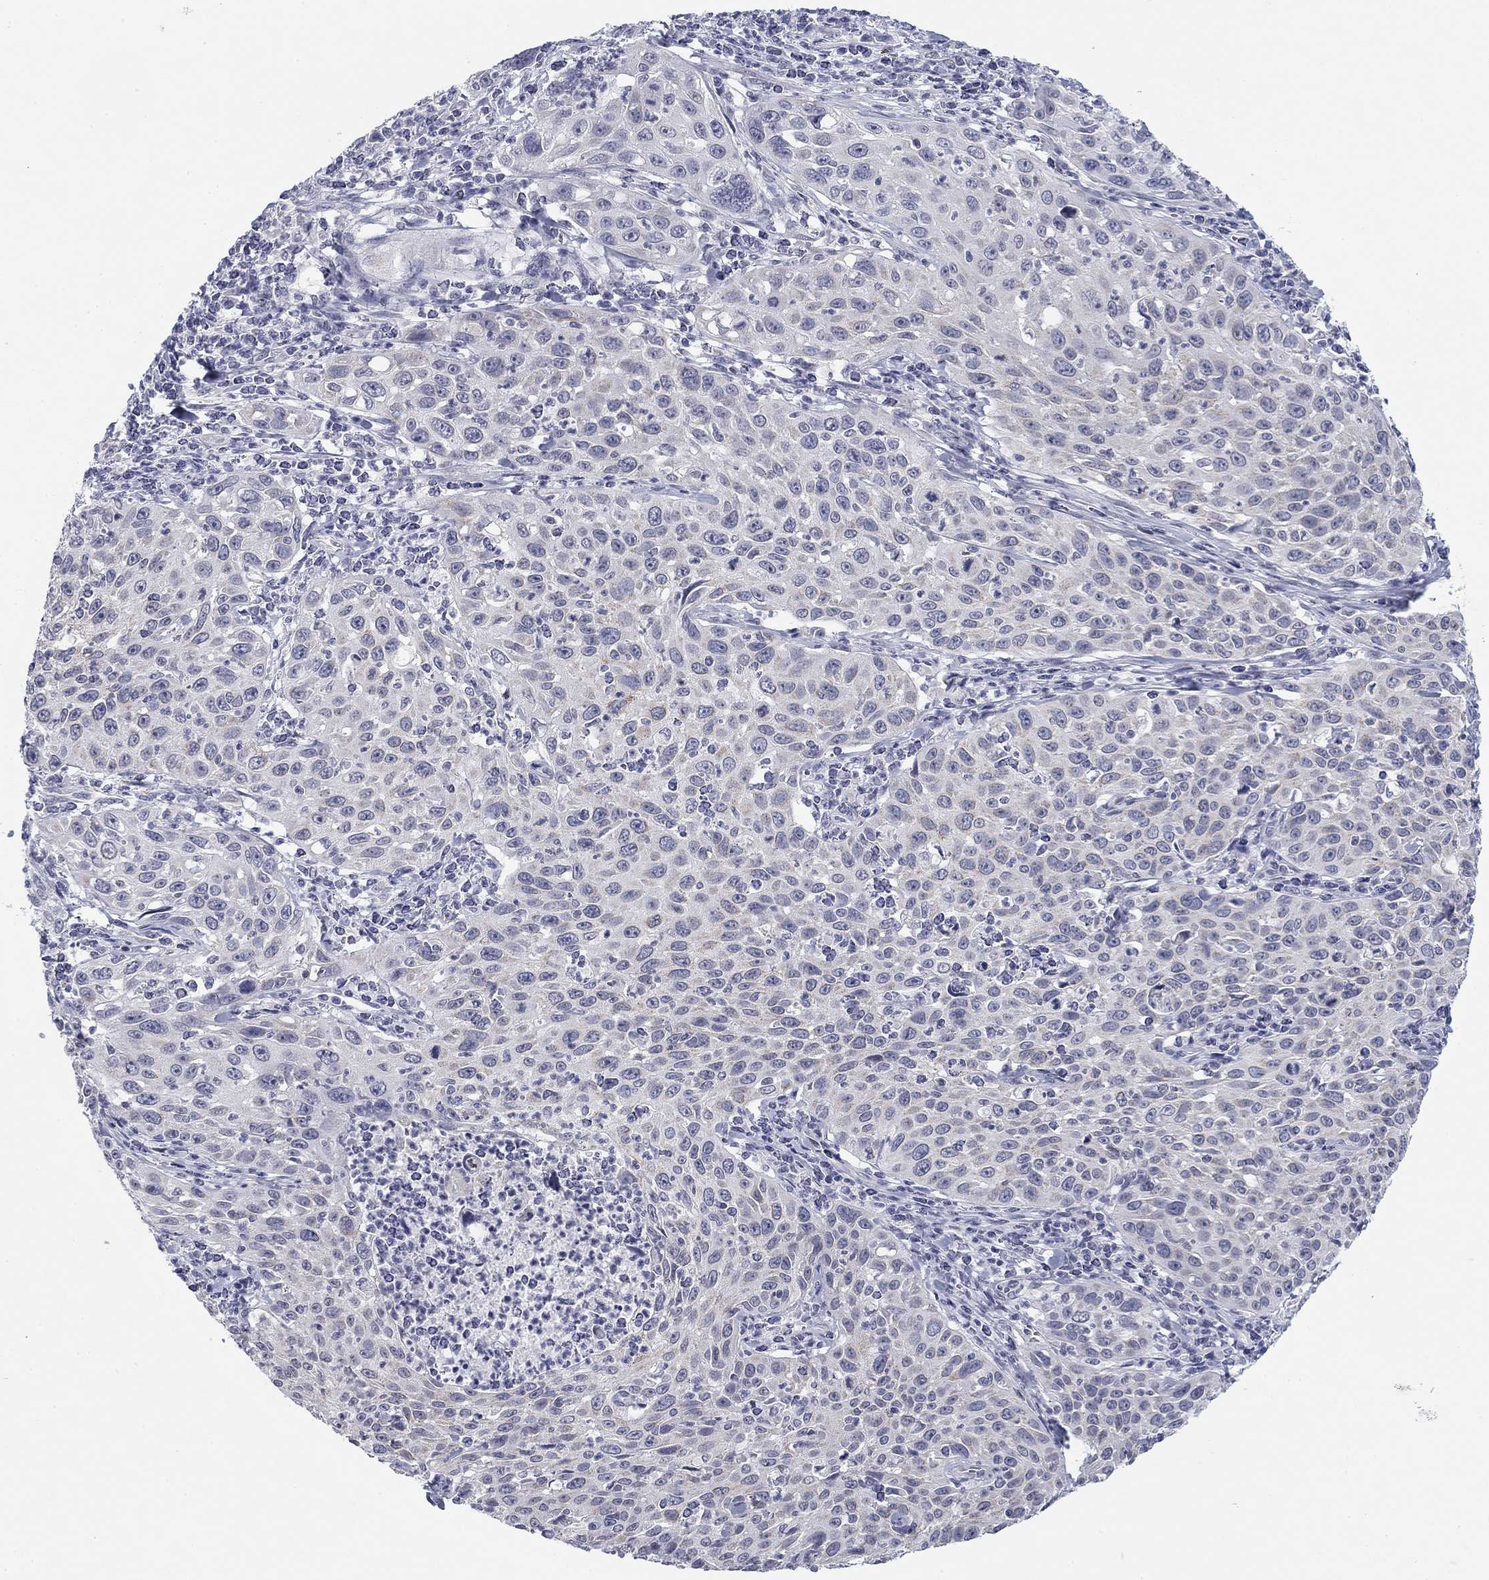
{"staining": {"intensity": "negative", "quantity": "none", "location": "none"}, "tissue": "cervical cancer", "cell_type": "Tumor cells", "image_type": "cancer", "snomed": [{"axis": "morphology", "description": "Squamous cell carcinoma, NOS"}, {"axis": "topography", "description": "Cervix"}], "caption": "The image shows no significant positivity in tumor cells of cervical cancer (squamous cell carcinoma). (Stains: DAB (3,3'-diaminobenzidine) immunohistochemistry with hematoxylin counter stain, Microscopy: brightfield microscopy at high magnification).", "gene": "PRPH", "patient": {"sex": "female", "age": 26}}